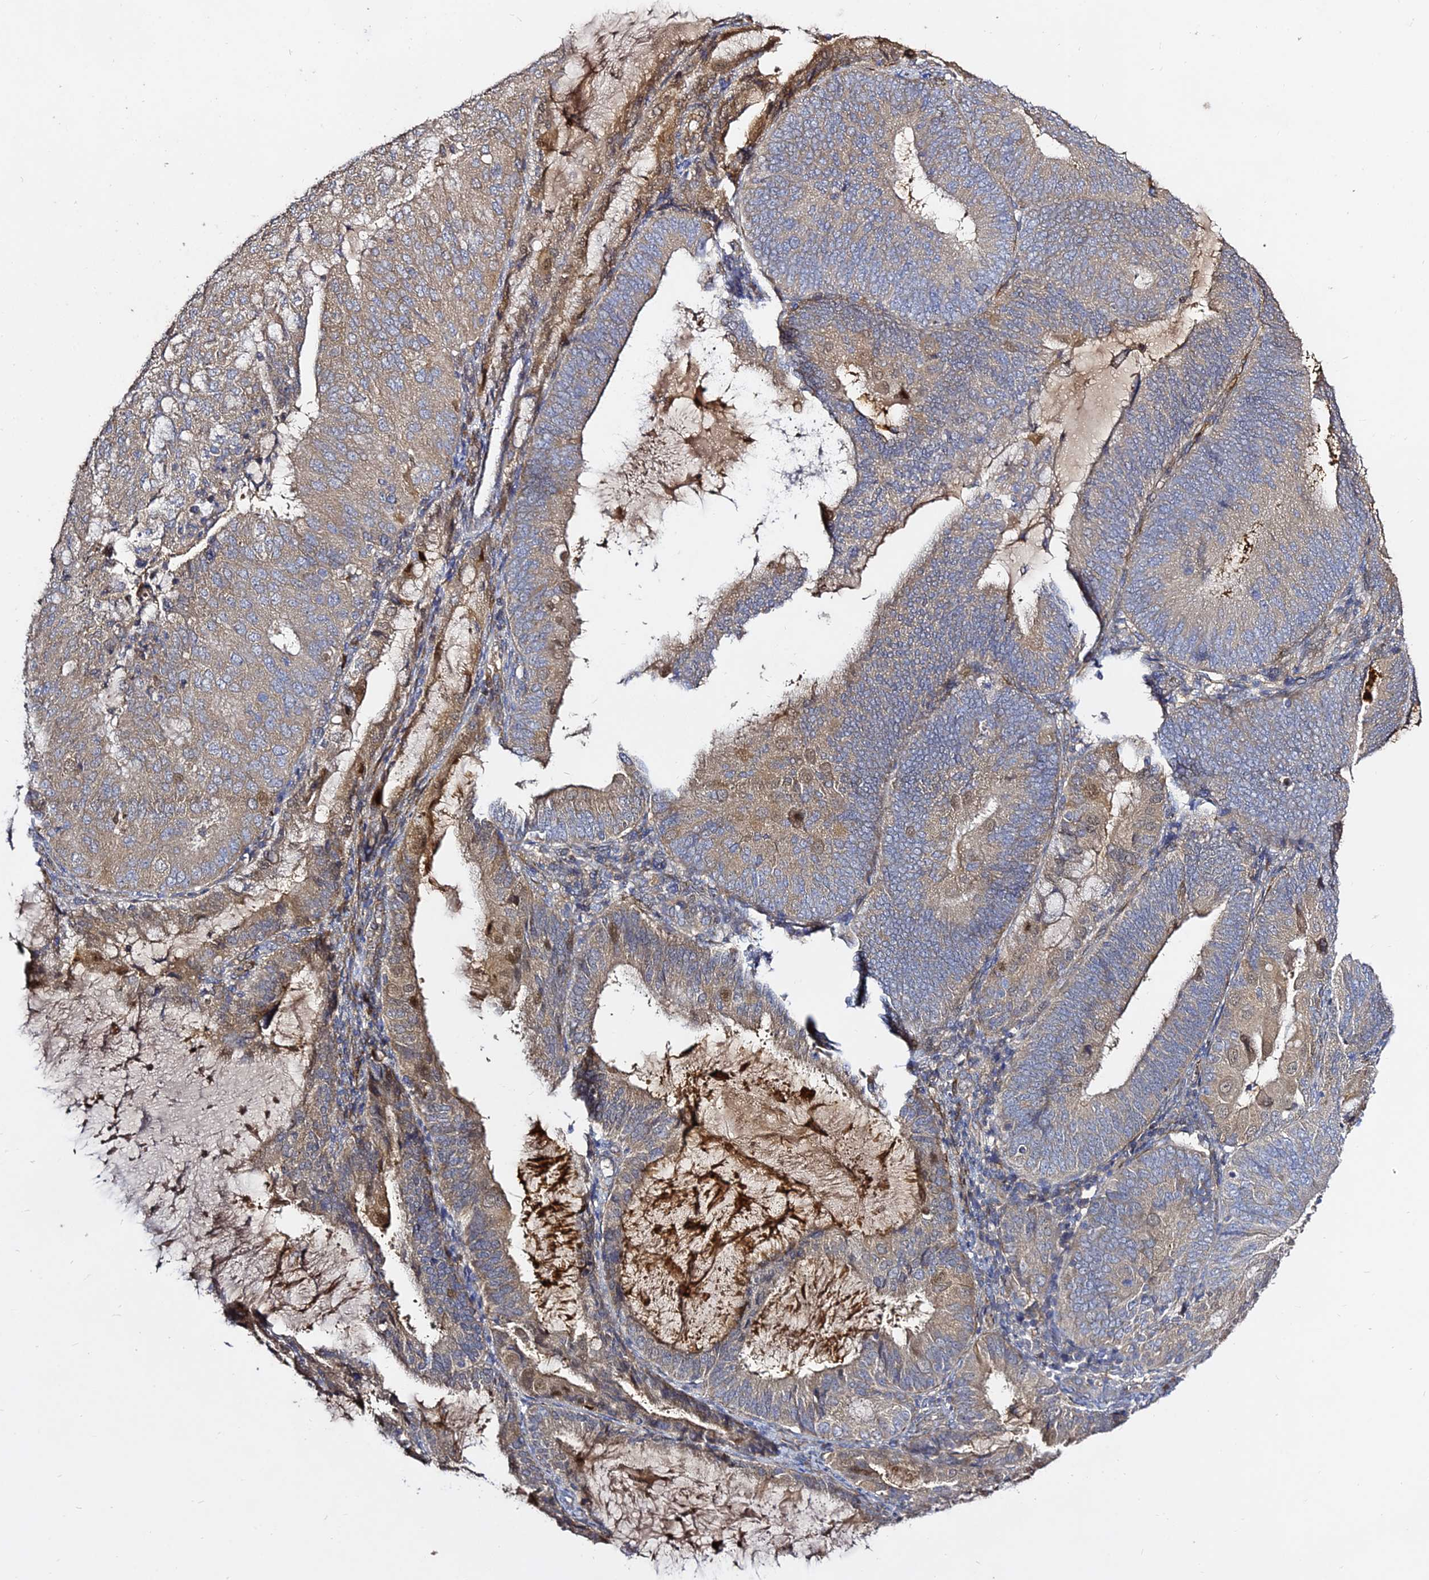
{"staining": {"intensity": "moderate", "quantity": "25%-75%", "location": "cytoplasmic/membranous"}, "tissue": "endometrial cancer", "cell_type": "Tumor cells", "image_type": "cancer", "snomed": [{"axis": "morphology", "description": "Adenocarcinoma, NOS"}, {"axis": "topography", "description": "Endometrium"}], "caption": "This is a histology image of immunohistochemistry staining of endometrial cancer (adenocarcinoma), which shows moderate positivity in the cytoplasmic/membranous of tumor cells.", "gene": "GRTP1", "patient": {"sex": "female", "age": 81}}